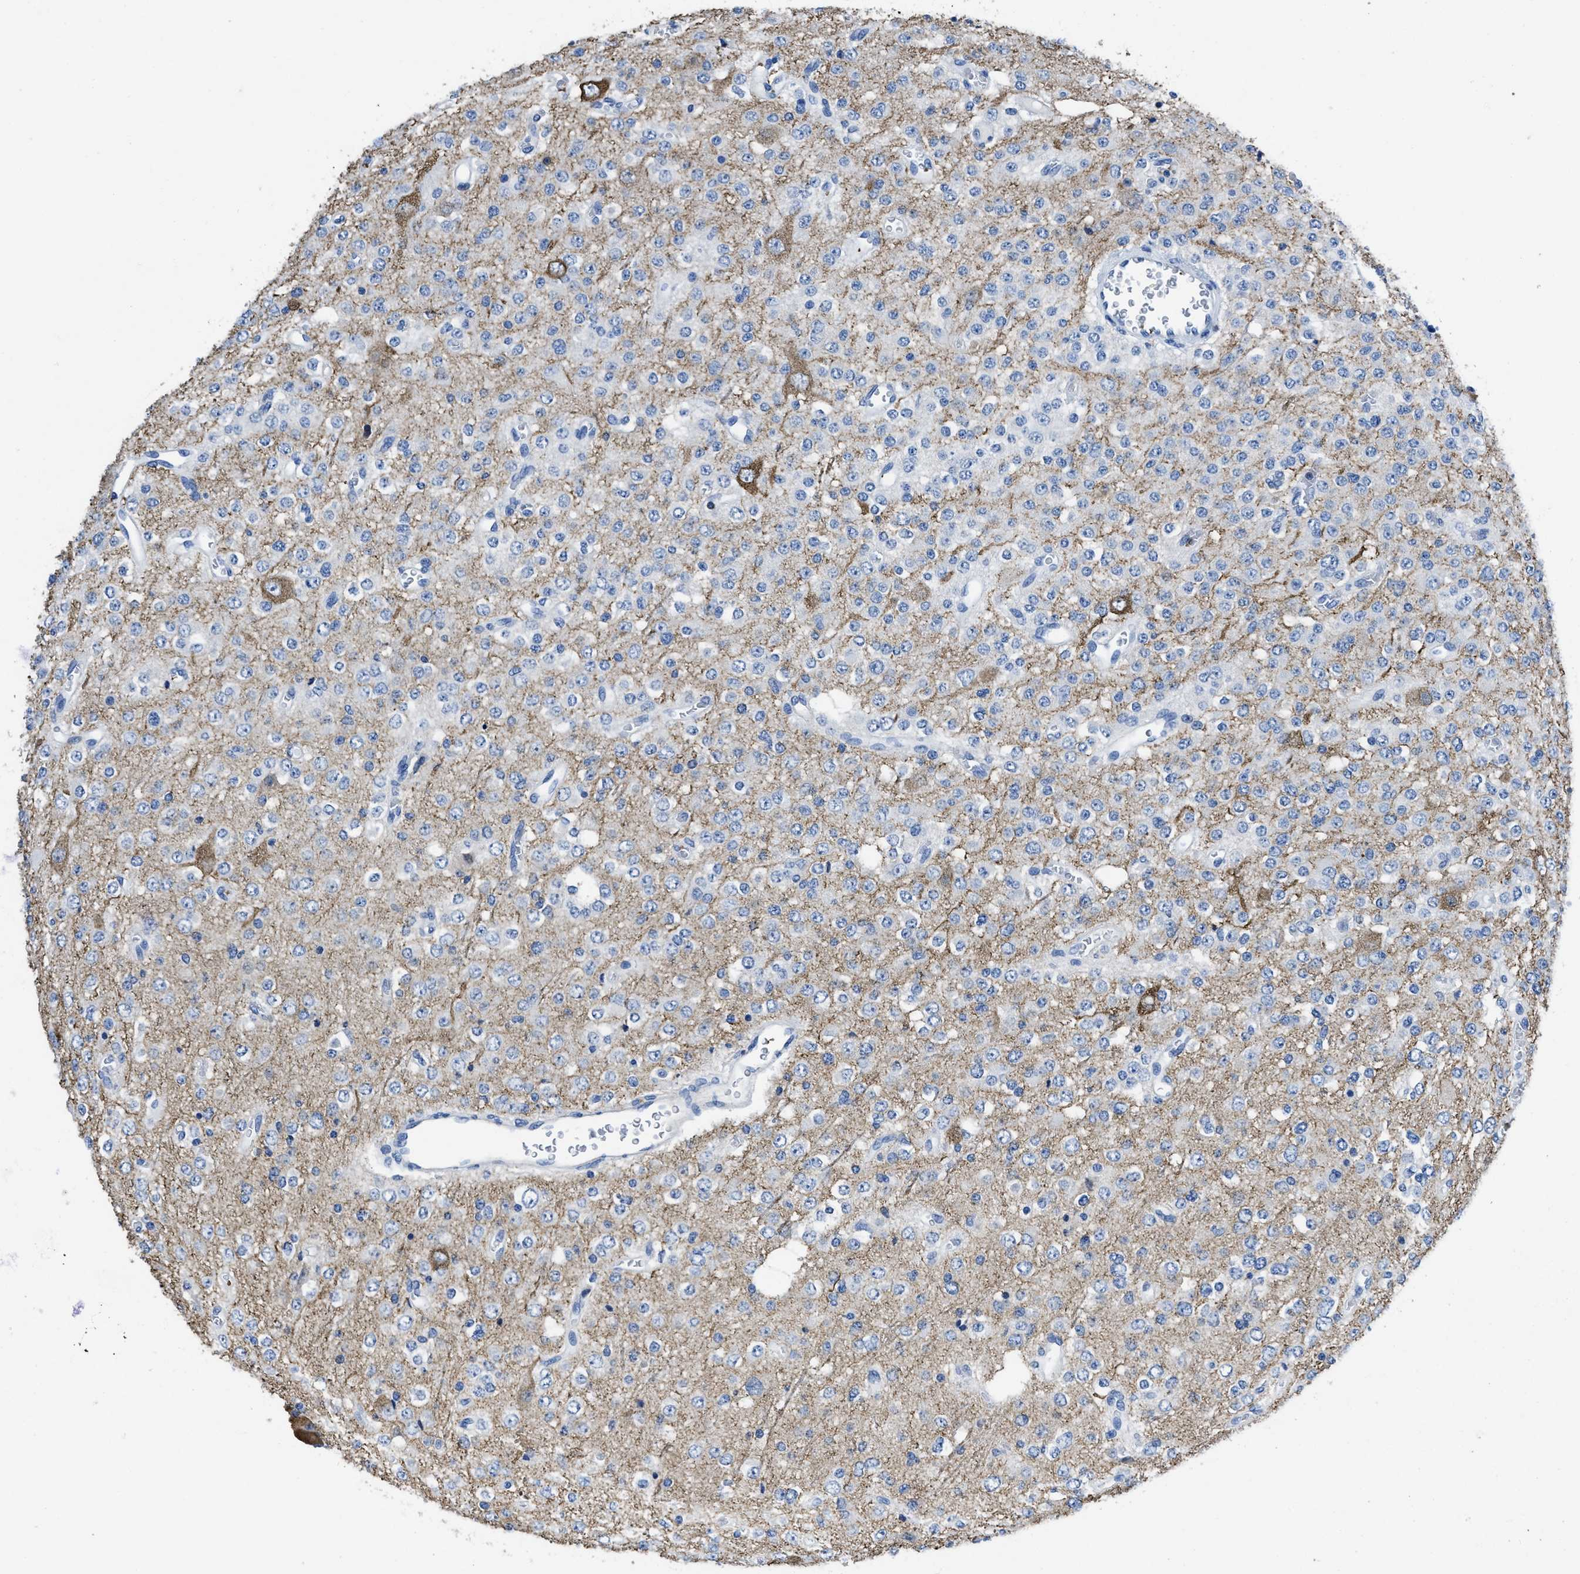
{"staining": {"intensity": "negative", "quantity": "none", "location": "none"}, "tissue": "glioma", "cell_type": "Tumor cells", "image_type": "cancer", "snomed": [{"axis": "morphology", "description": "Glioma, malignant, Low grade"}, {"axis": "topography", "description": "Brain"}], "caption": "Tumor cells are negative for protein expression in human low-grade glioma (malignant).", "gene": "ITGA3", "patient": {"sex": "male", "age": 38}}